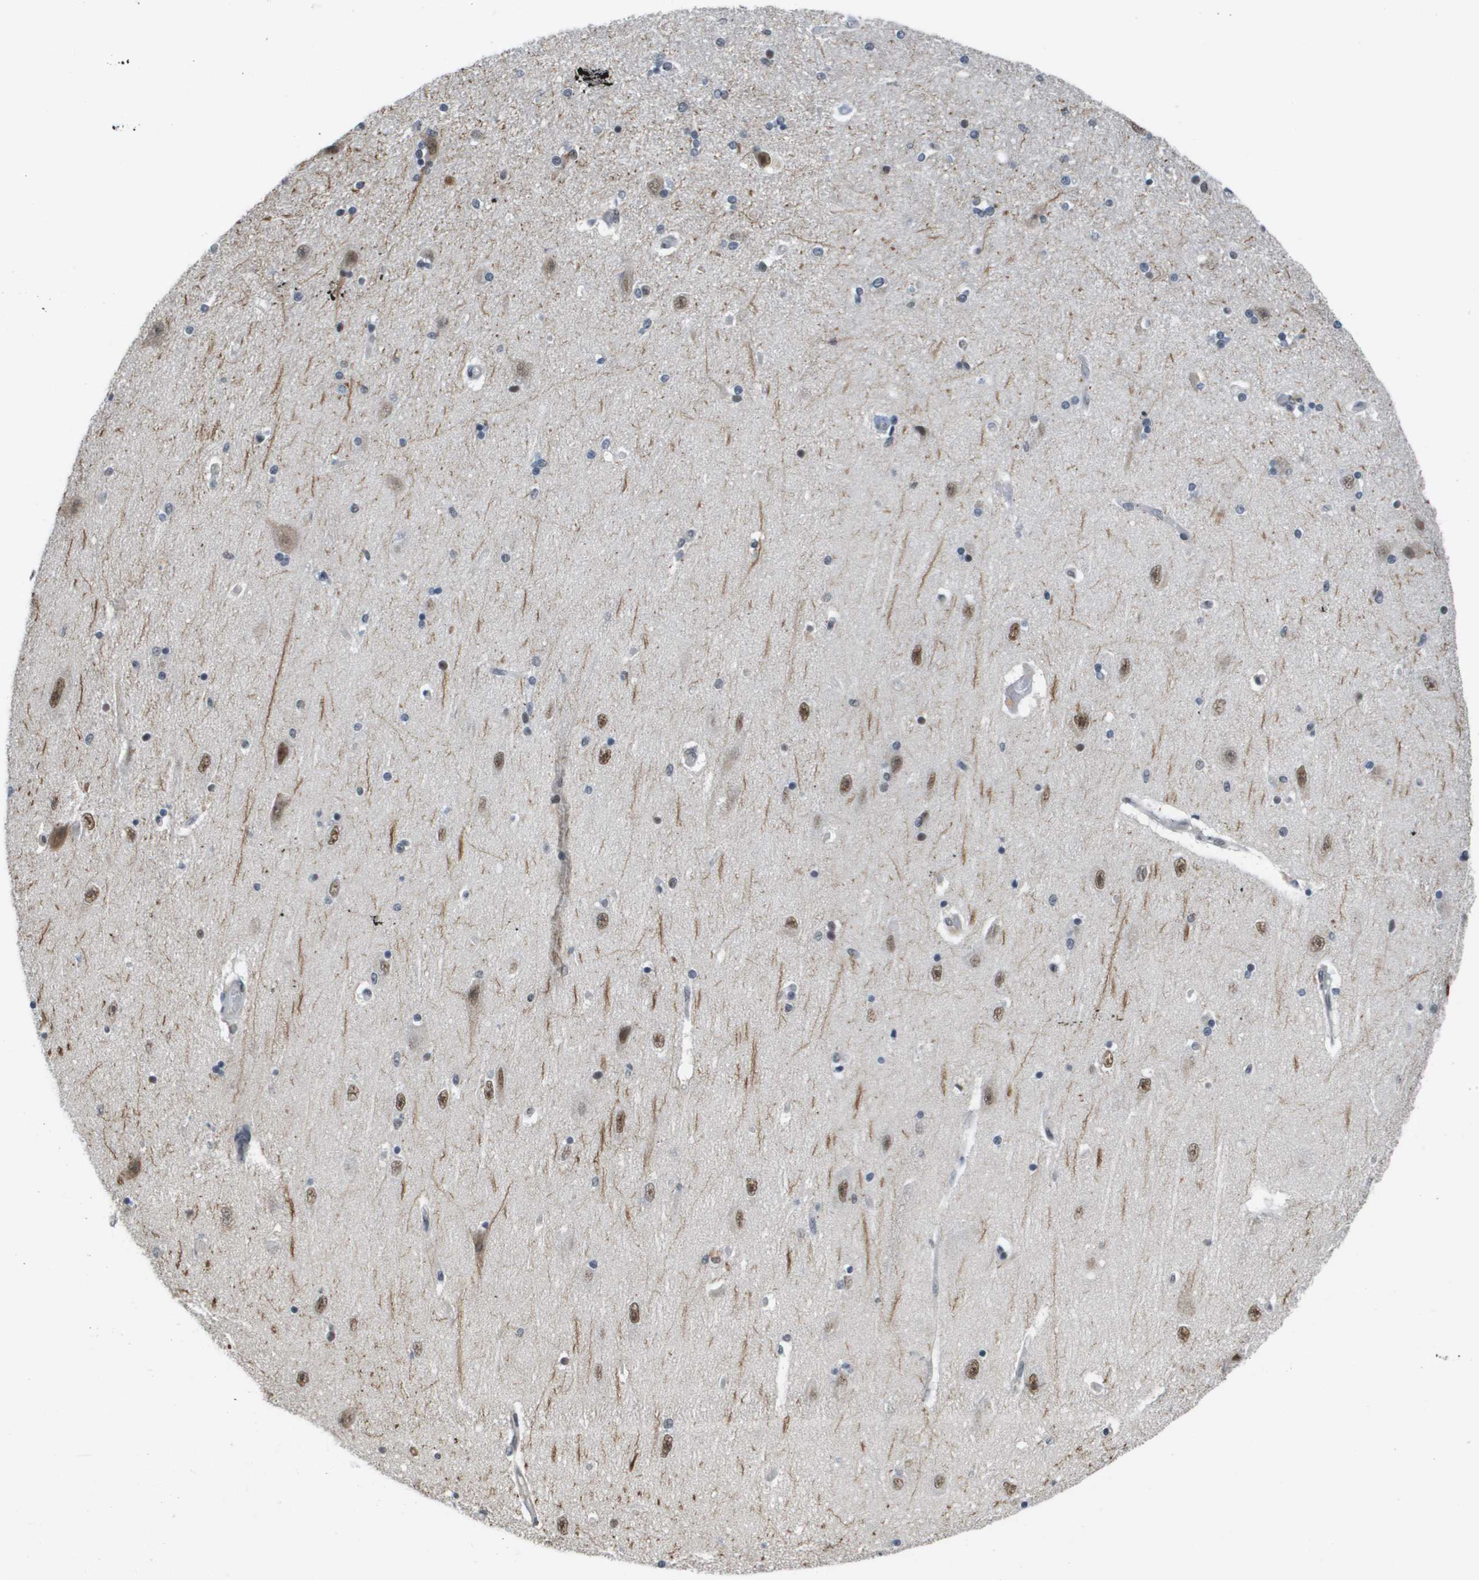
{"staining": {"intensity": "weak", "quantity": "<25%", "location": "nuclear"}, "tissue": "hippocampus", "cell_type": "Glial cells", "image_type": "normal", "snomed": [{"axis": "morphology", "description": "Normal tissue, NOS"}, {"axis": "topography", "description": "Hippocampus"}], "caption": "Immunohistochemistry (IHC) image of normal hippocampus: hippocampus stained with DAB (3,3'-diaminobenzidine) reveals no significant protein expression in glial cells. Brightfield microscopy of IHC stained with DAB (3,3'-diaminobenzidine) (brown) and hematoxylin (blue), captured at high magnification.", "gene": "ISY1", "patient": {"sex": "female", "age": 54}}